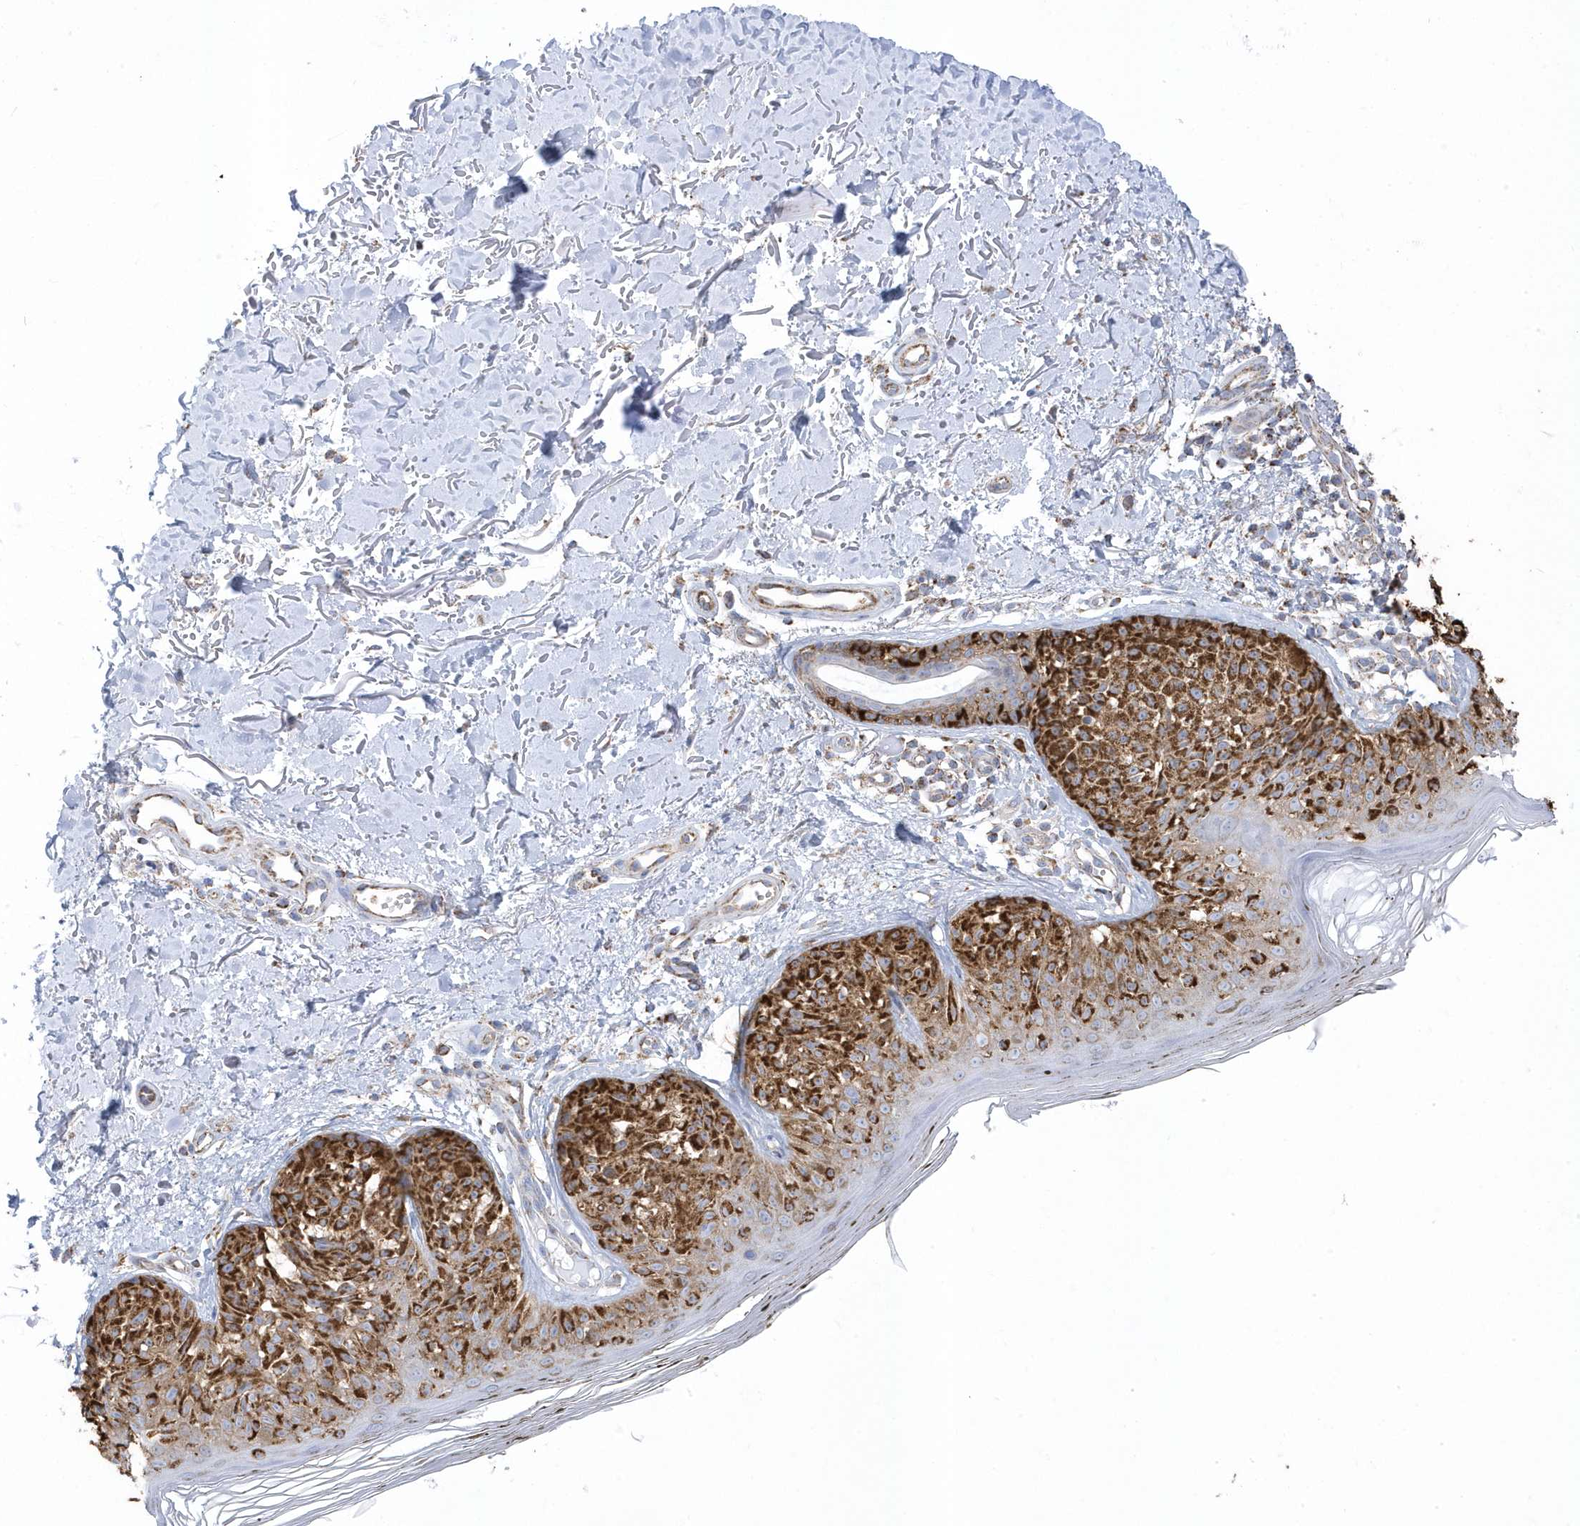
{"staining": {"intensity": "strong", "quantity": ">75%", "location": "cytoplasmic/membranous"}, "tissue": "melanoma", "cell_type": "Tumor cells", "image_type": "cancer", "snomed": [{"axis": "morphology", "description": "Malignant melanoma, NOS"}, {"axis": "topography", "description": "Skin"}], "caption": "Melanoma was stained to show a protein in brown. There is high levels of strong cytoplasmic/membranous expression in approximately >75% of tumor cells. Nuclei are stained in blue.", "gene": "GTPBP8", "patient": {"sex": "female", "age": 50}}